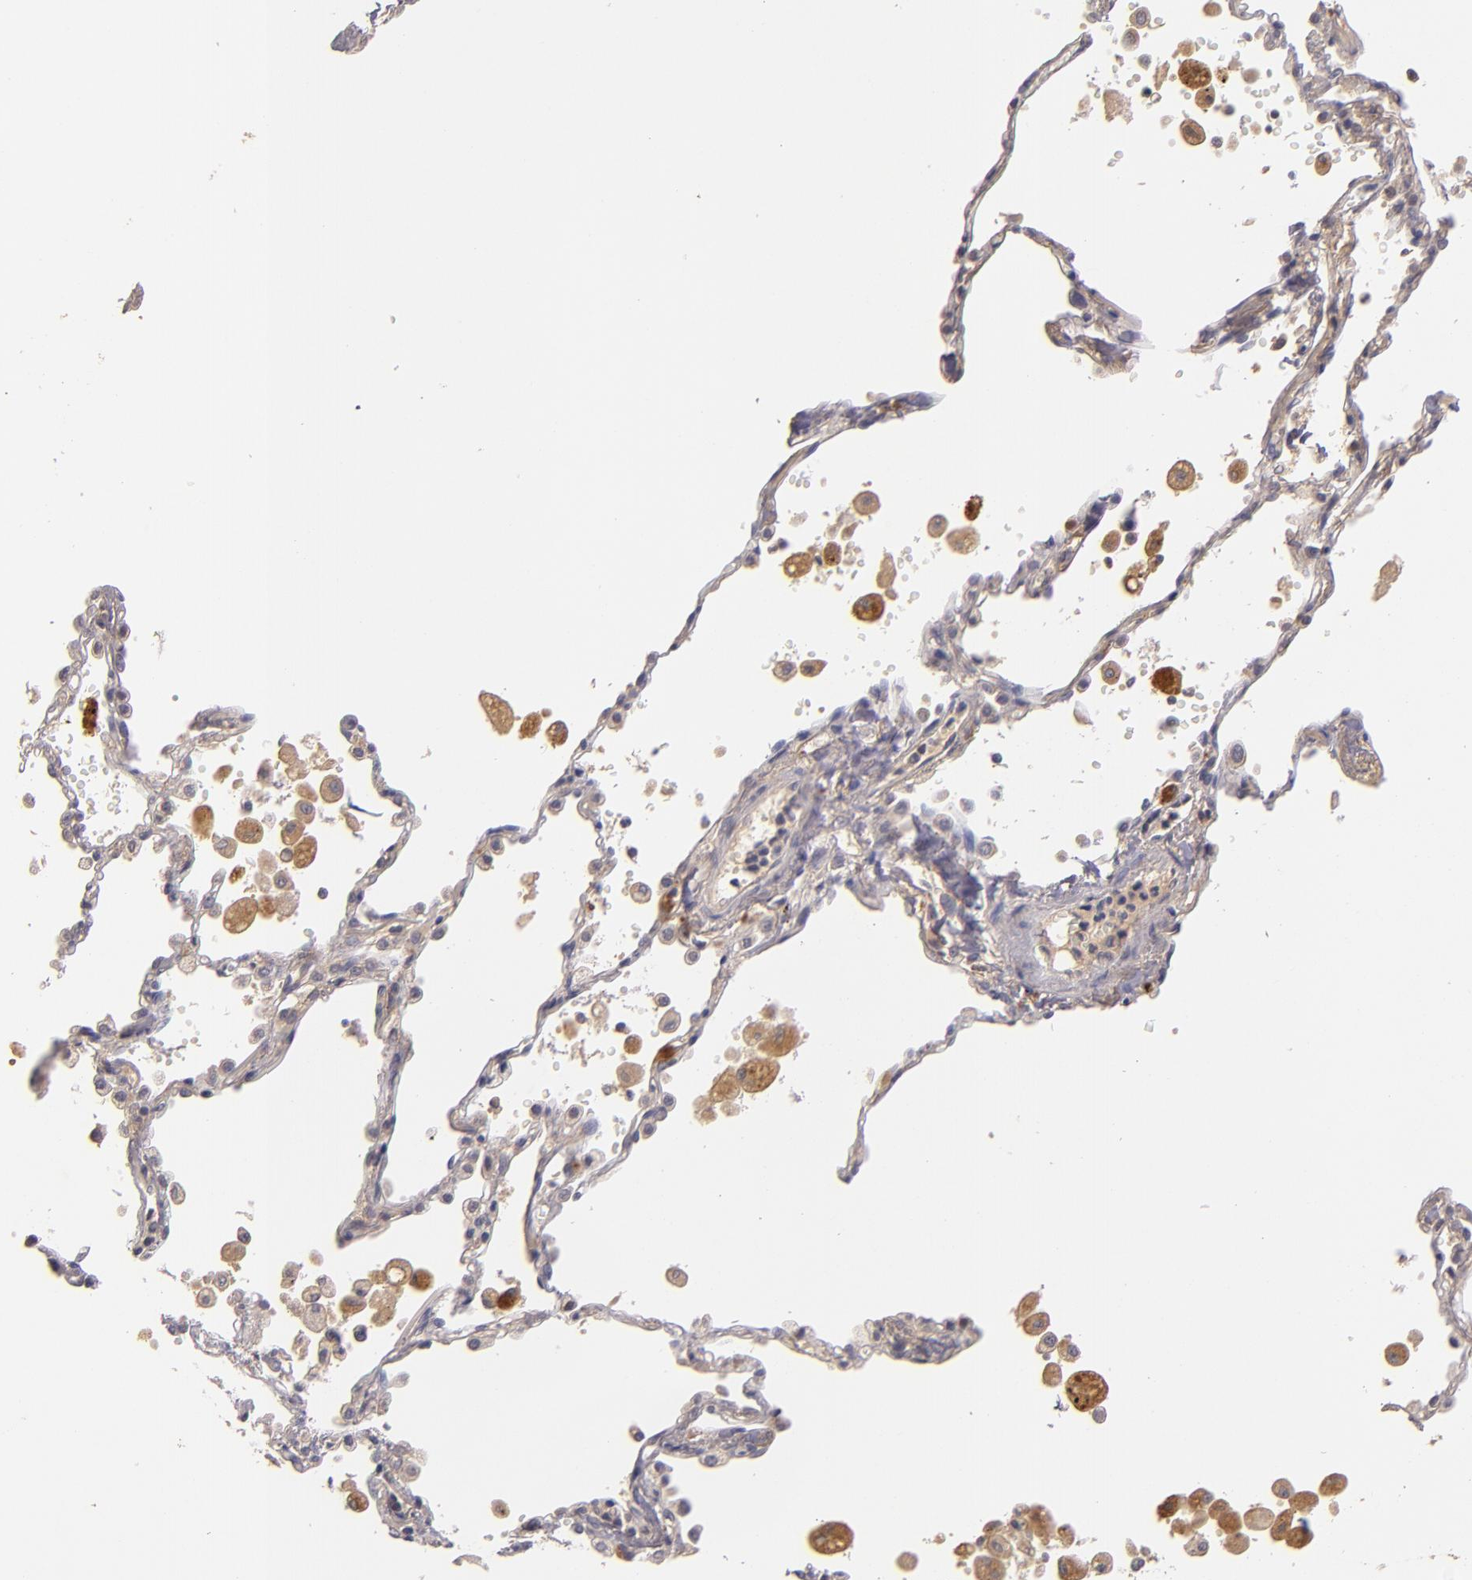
{"staining": {"intensity": "moderate", "quantity": "25%-75%", "location": "cytoplasmic/membranous,nuclear"}, "tissue": "lung cancer", "cell_type": "Tumor cells", "image_type": "cancer", "snomed": [{"axis": "morphology", "description": "Squamous cell carcinoma, NOS"}, {"axis": "topography", "description": "Lung"}], "caption": "Immunohistochemical staining of lung squamous cell carcinoma reveals medium levels of moderate cytoplasmic/membranous and nuclear positivity in about 25%-75% of tumor cells. (brown staining indicates protein expression, while blue staining denotes nuclei).", "gene": "UPF3B", "patient": {"sex": "male", "age": 71}}